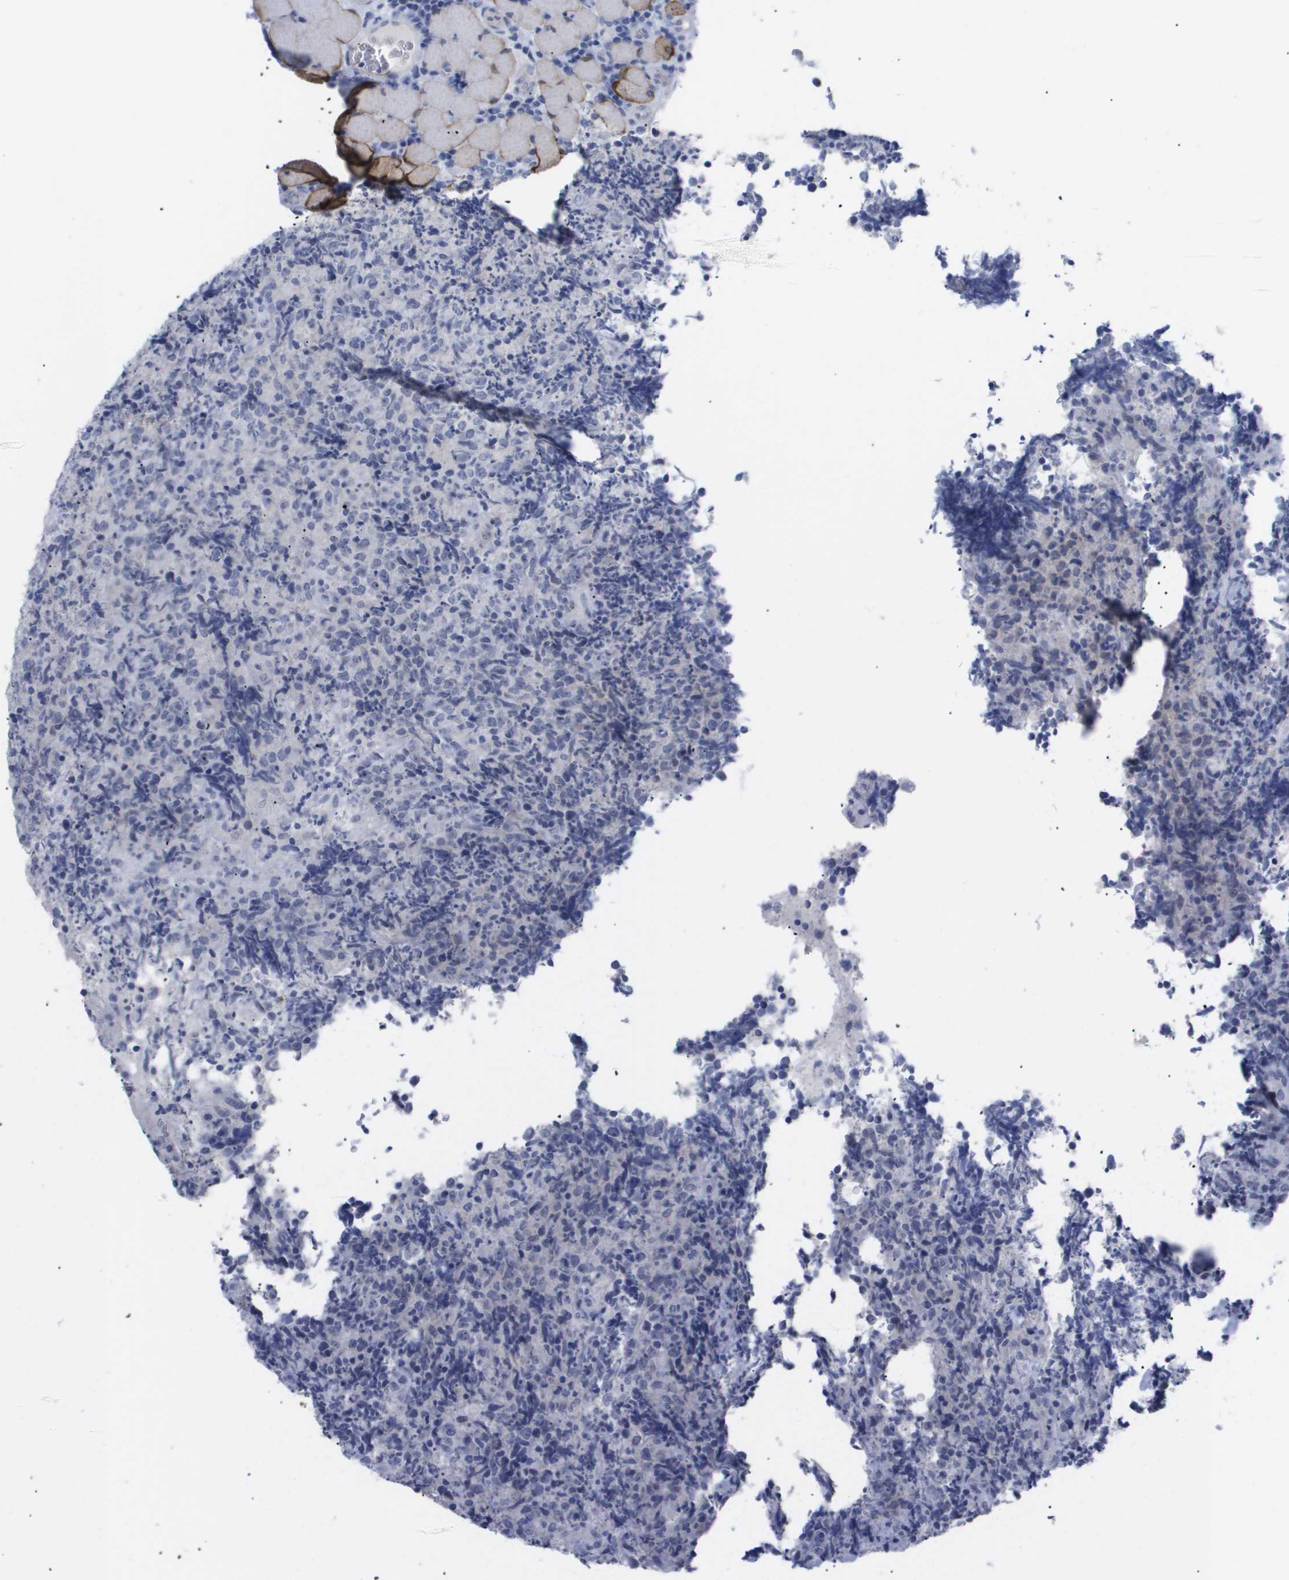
{"staining": {"intensity": "negative", "quantity": "none", "location": "none"}, "tissue": "lymphoma", "cell_type": "Tumor cells", "image_type": "cancer", "snomed": [{"axis": "morphology", "description": "Malignant lymphoma, non-Hodgkin's type, High grade"}, {"axis": "topography", "description": "Tonsil"}], "caption": "A high-resolution image shows immunohistochemistry (IHC) staining of malignant lymphoma, non-Hodgkin's type (high-grade), which displays no significant staining in tumor cells.", "gene": "CAV3", "patient": {"sex": "female", "age": 36}}